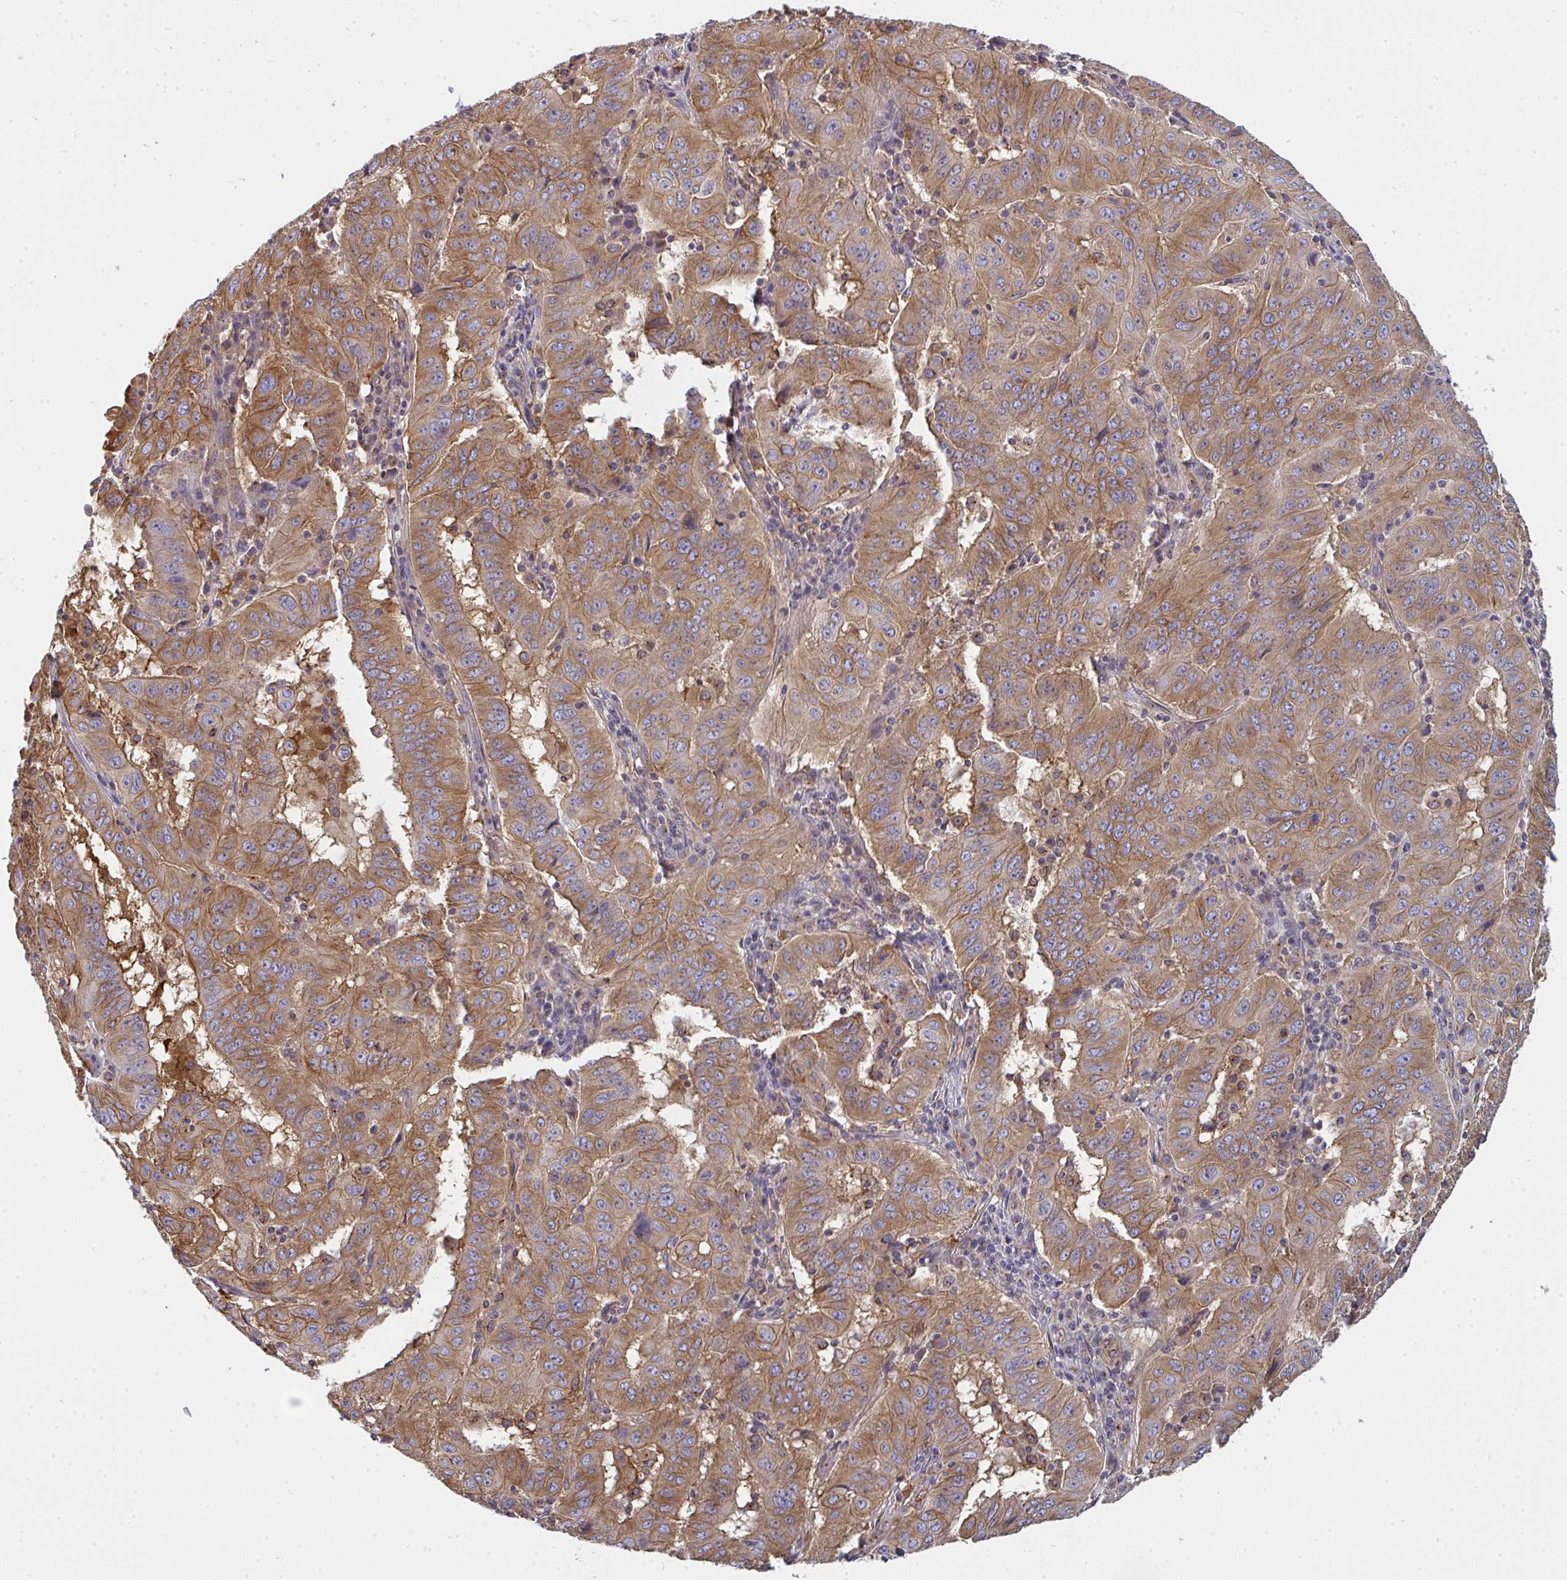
{"staining": {"intensity": "moderate", "quantity": ">75%", "location": "cytoplasmic/membranous"}, "tissue": "pancreatic cancer", "cell_type": "Tumor cells", "image_type": "cancer", "snomed": [{"axis": "morphology", "description": "Adenocarcinoma, NOS"}, {"axis": "topography", "description": "Pancreas"}], "caption": "Immunohistochemistry (IHC) histopathology image of pancreatic adenocarcinoma stained for a protein (brown), which shows medium levels of moderate cytoplasmic/membranous positivity in about >75% of tumor cells.", "gene": "DYNC1I2", "patient": {"sex": "male", "age": 63}}